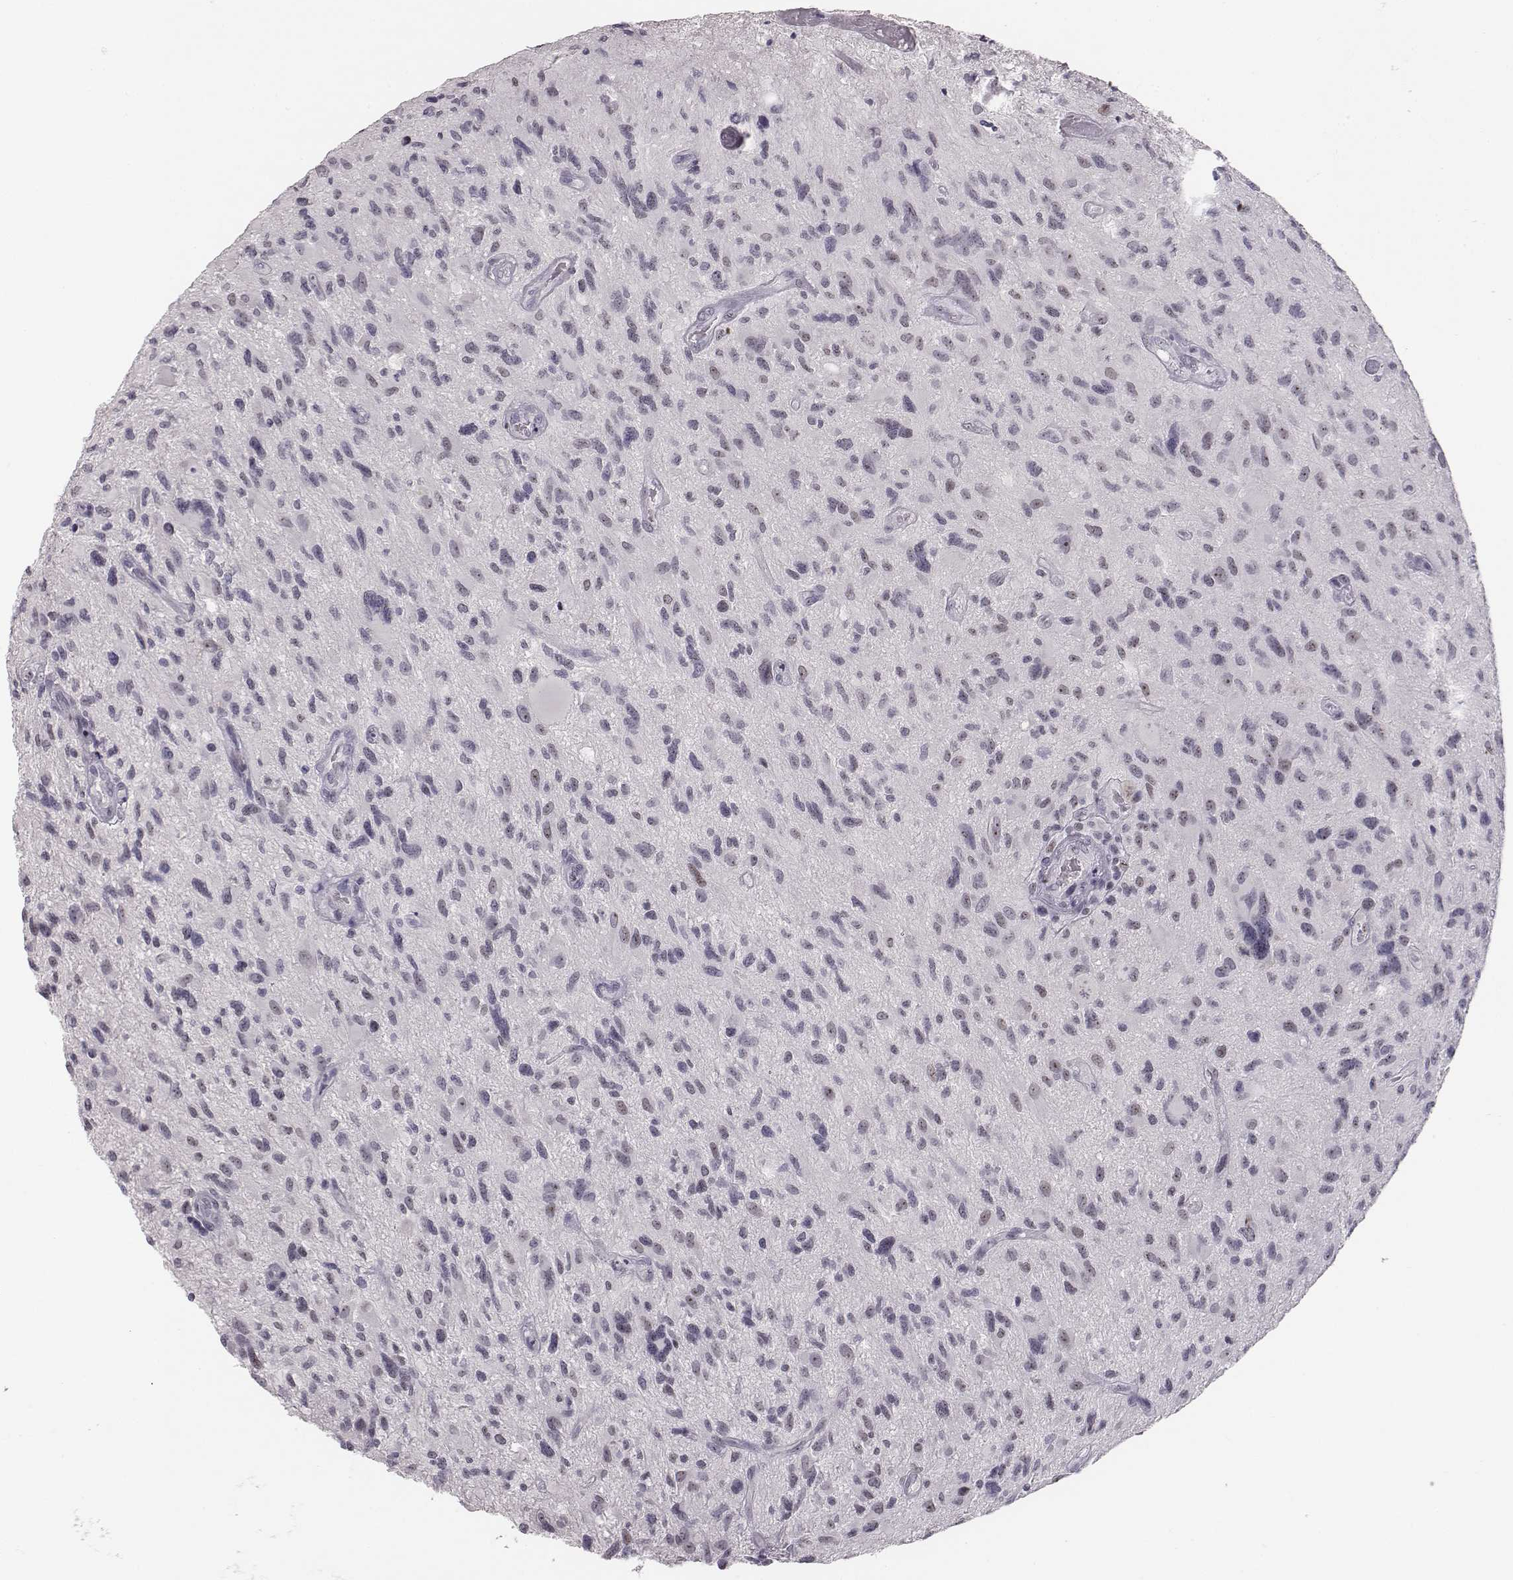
{"staining": {"intensity": "weak", "quantity": "<25%", "location": "nuclear"}, "tissue": "glioma", "cell_type": "Tumor cells", "image_type": "cancer", "snomed": [{"axis": "morphology", "description": "Glioma, malignant, NOS"}, {"axis": "morphology", "description": "Glioma, malignant, High grade"}, {"axis": "topography", "description": "Brain"}], "caption": "High power microscopy histopathology image of an immunohistochemistry histopathology image of malignant high-grade glioma, revealing no significant positivity in tumor cells. The staining was performed using DAB to visualize the protein expression in brown, while the nuclei were stained in blue with hematoxylin (Magnification: 20x).", "gene": "NIFK", "patient": {"sex": "female", "age": 71}}